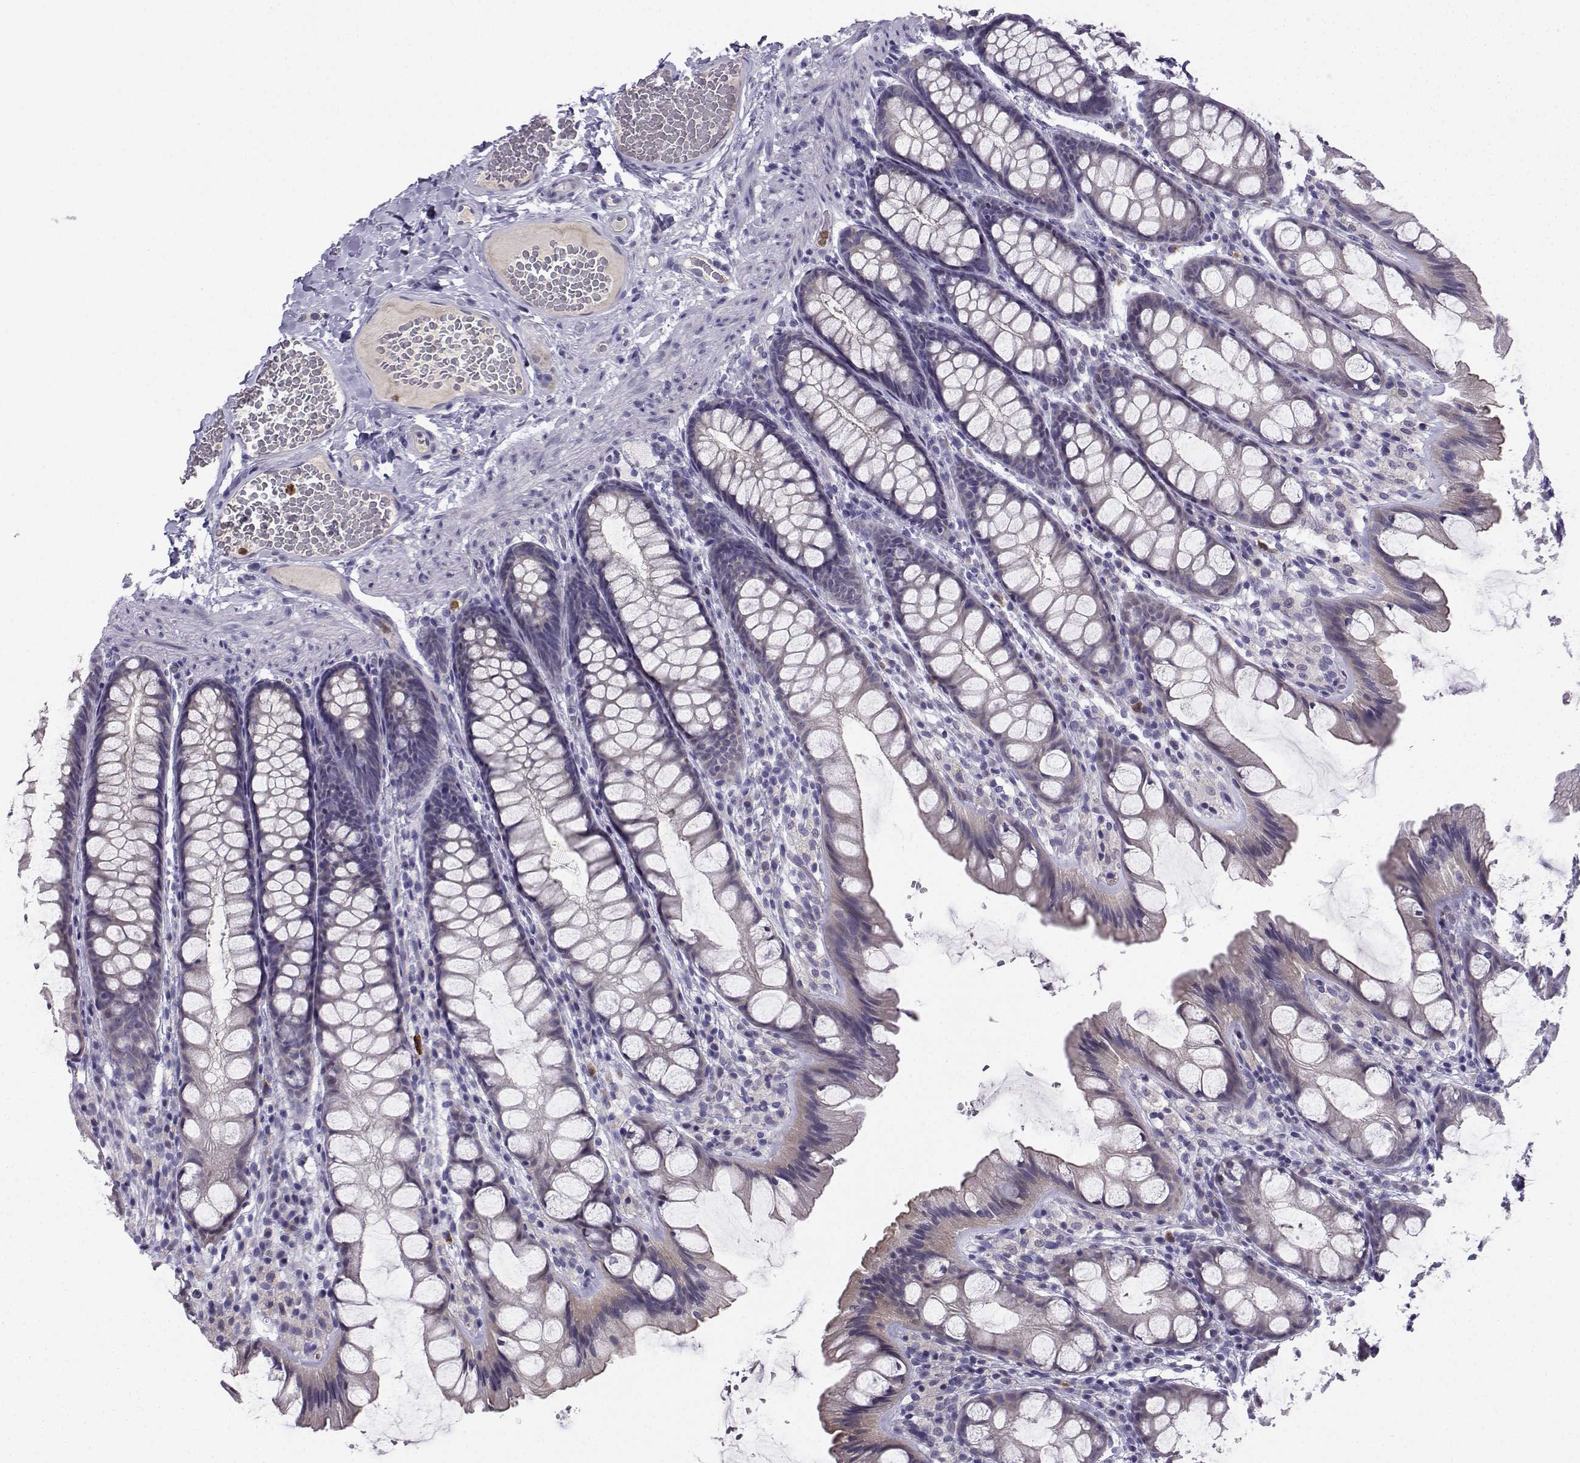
{"staining": {"intensity": "negative", "quantity": "none", "location": "none"}, "tissue": "colon", "cell_type": "Endothelial cells", "image_type": "normal", "snomed": [{"axis": "morphology", "description": "Normal tissue, NOS"}, {"axis": "topography", "description": "Colon"}], "caption": "Immunohistochemical staining of normal colon reveals no significant positivity in endothelial cells.", "gene": "CALY", "patient": {"sex": "male", "age": 47}}